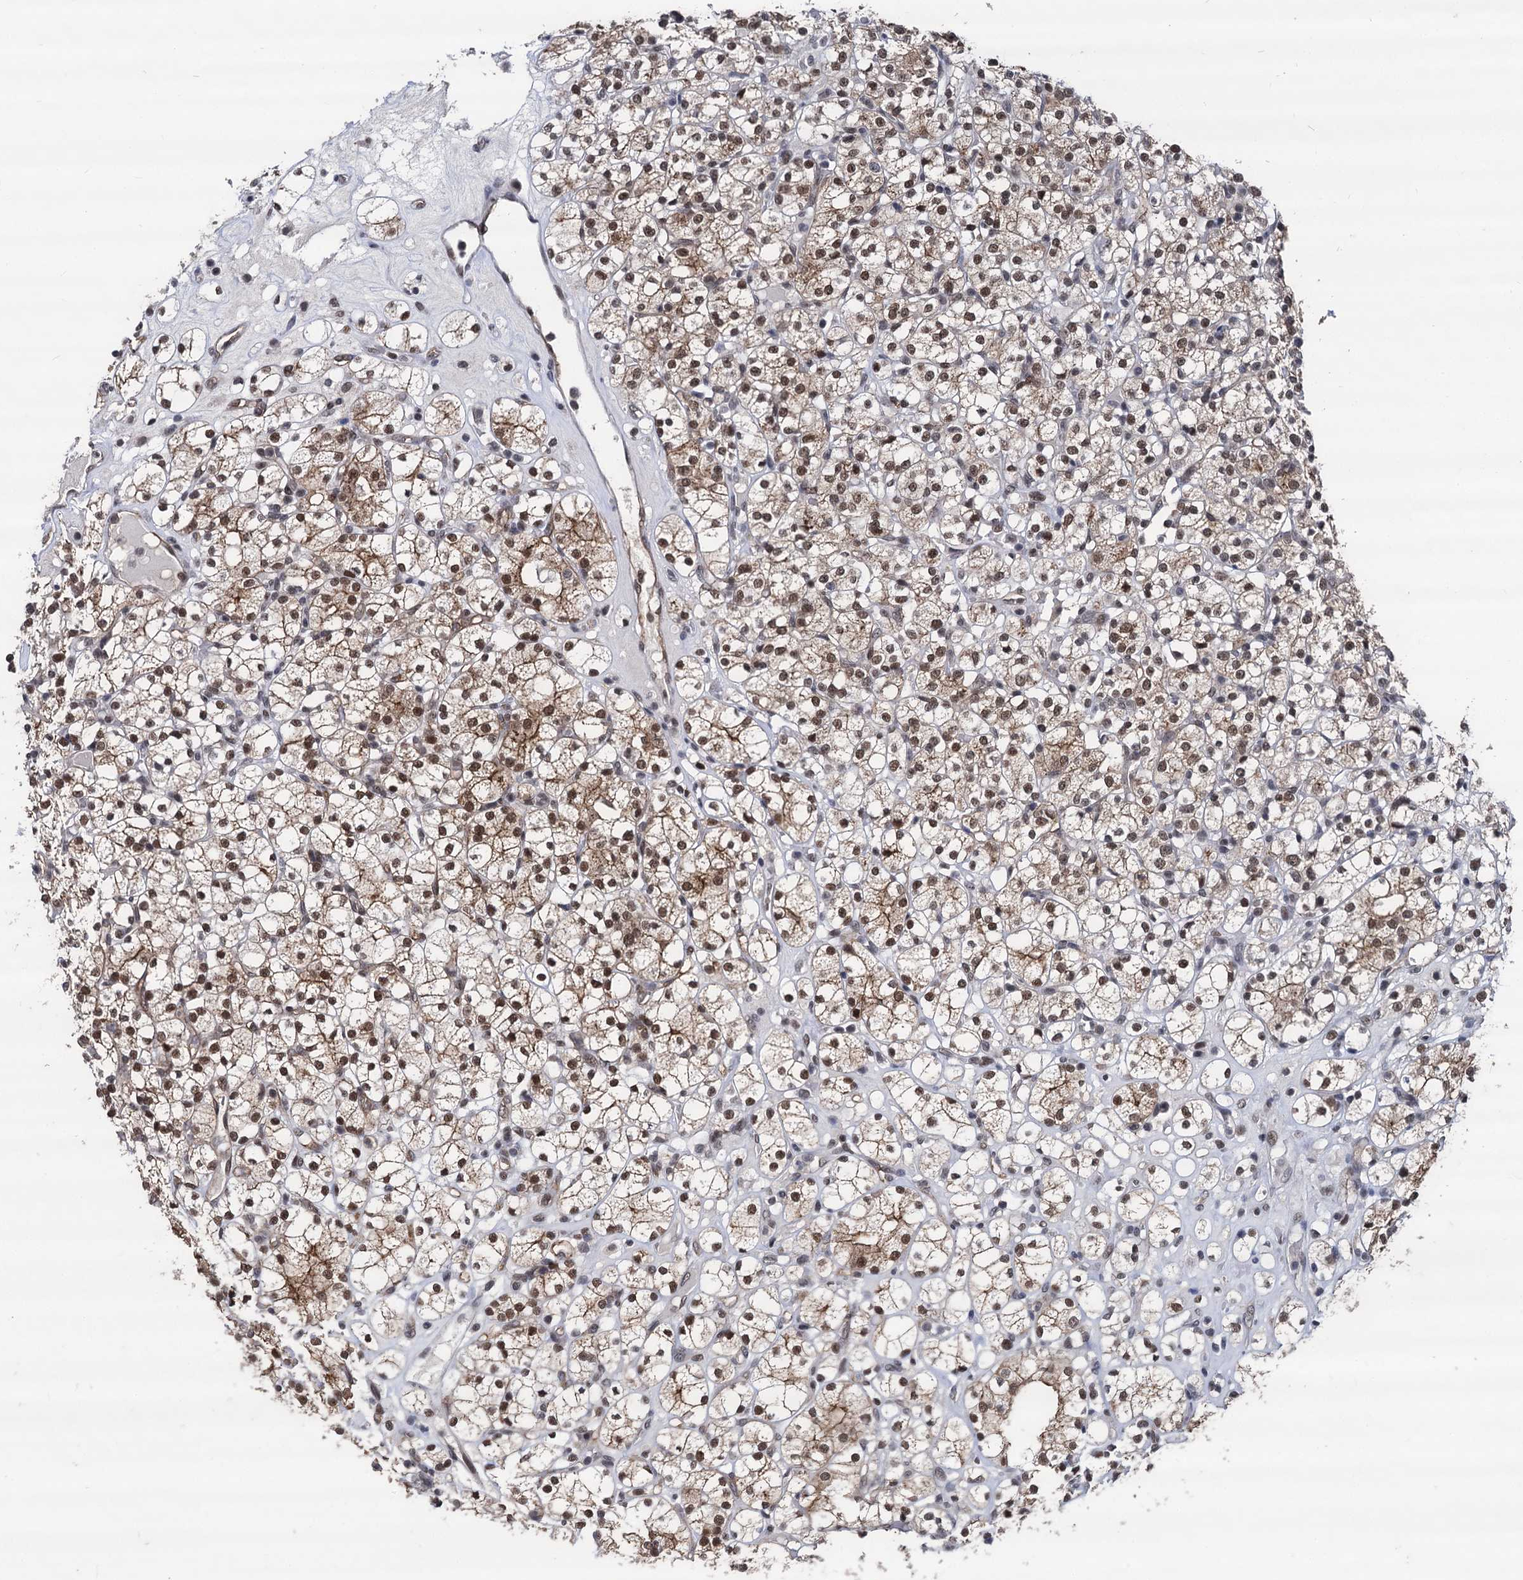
{"staining": {"intensity": "moderate", "quantity": ">75%", "location": "cytoplasmic/membranous,nuclear"}, "tissue": "renal cancer", "cell_type": "Tumor cells", "image_type": "cancer", "snomed": [{"axis": "morphology", "description": "Adenocarcinoma, NOS"}, {"axis": "topography", "description": "Kidney"}], "caption": "Protein staining of adenocarcinoma (renal) tissue displays moderate cytoplasmic/membranous and nuclear expression in about >75% of tumor cells. Ihc stains the protein of interest in brown and the nuclei are stained blue.", "gene": "GALNT11", "patient": {"sex": "male", "age": 77}}